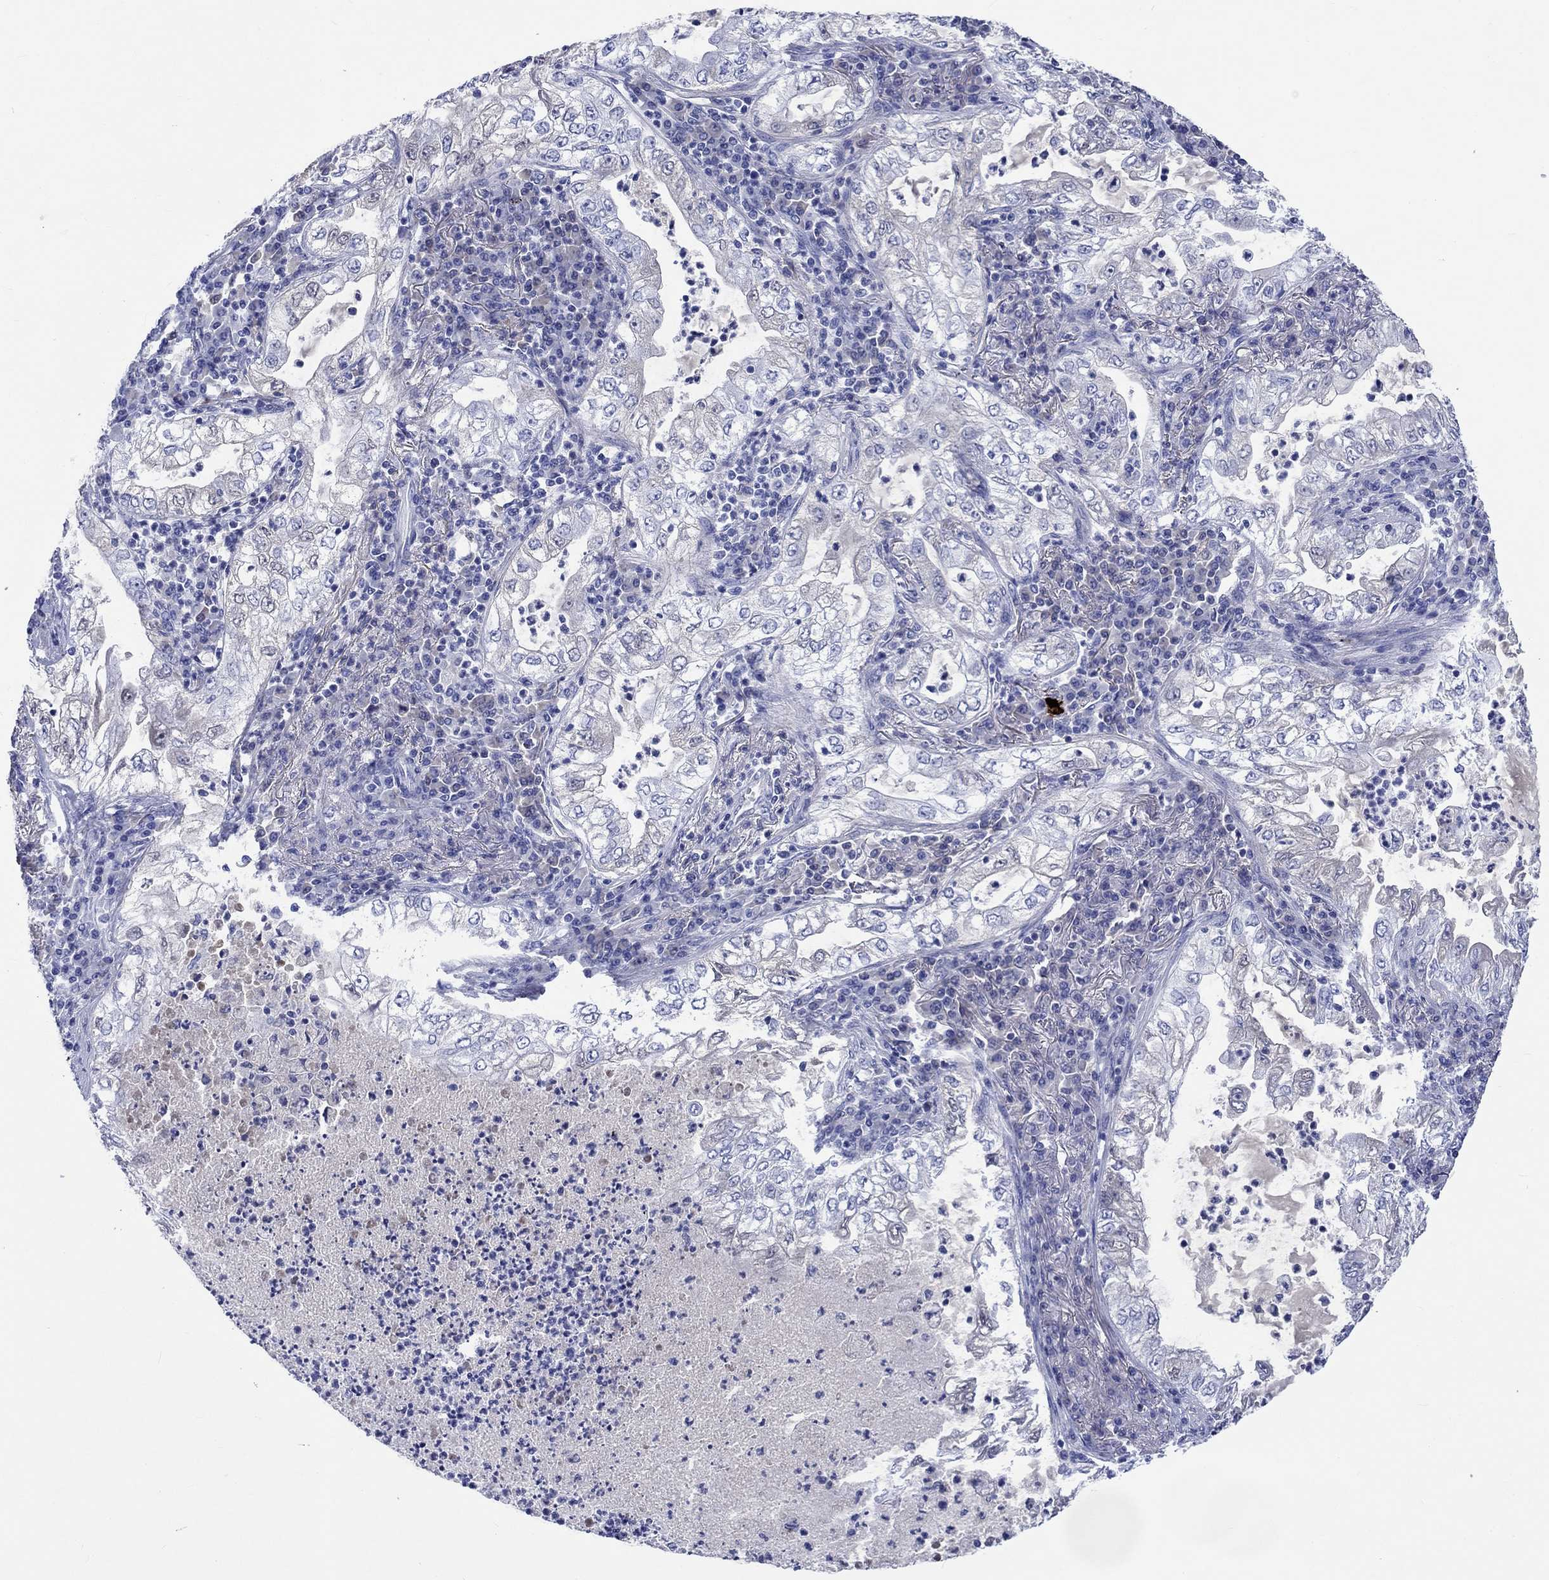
{"staining": {"intensity": "negative", "quantity": "none", "location": "none"}, "tissue": "lung cancer", "cell_type": "Tumor cells", "image_type": "cancer", "snomed": [{"axis": "morphology", "description": "Adenocarcinoma, NOS"}, {"axis": "topography", "description": "Lung"}], "caption": "An IHC image of lung adenocarcinoma is shown. There is no staining in tumor cells of lung adenocarcinoma.", "gene": "CACNG3", "patient": {"sex": "female", "age": 73}}